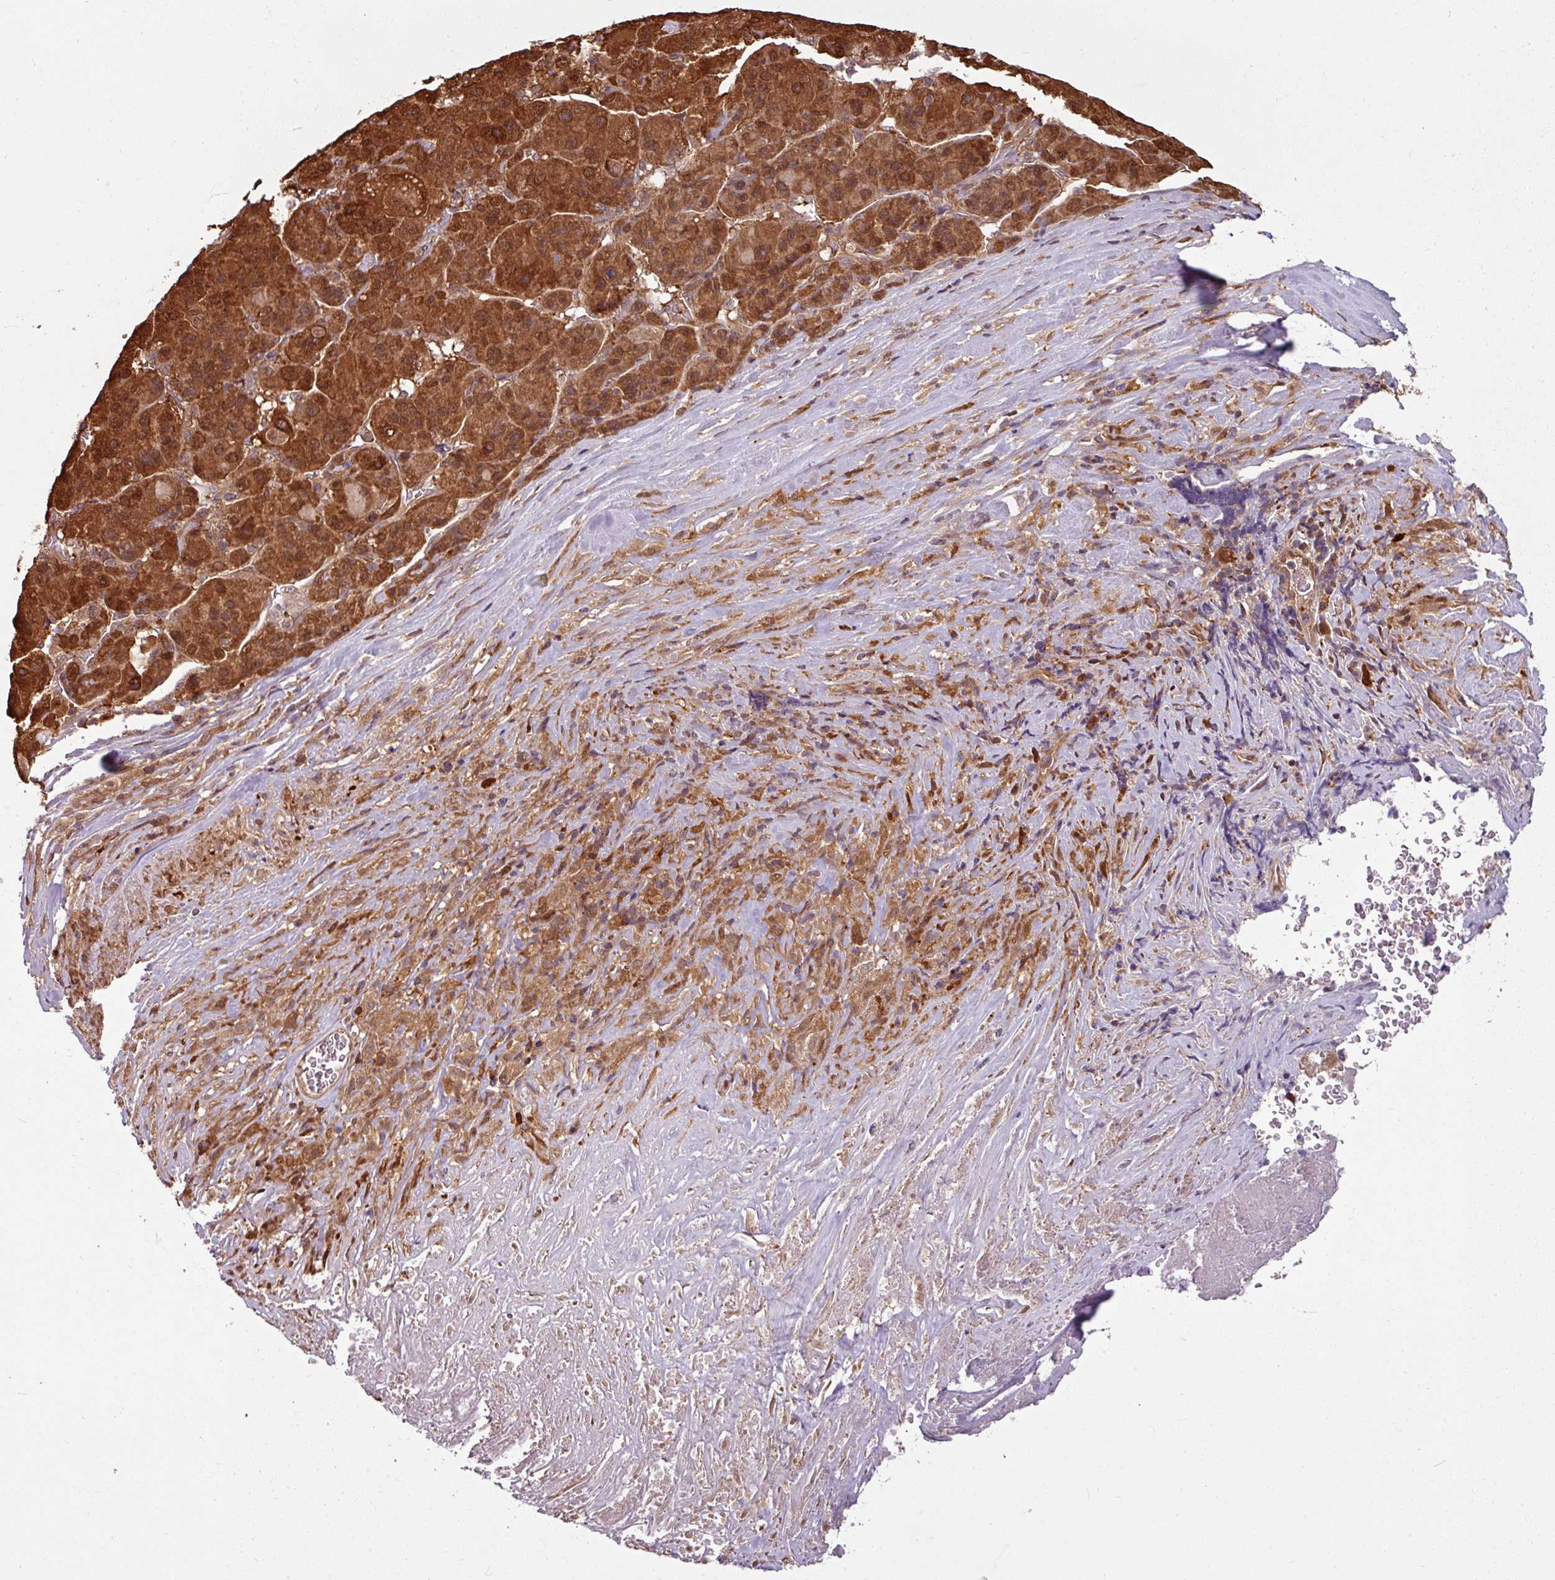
{"staining": {"intensity": "strong", "quantity": ">75%", "location": "cytoplasmic/membranous,nuclear"}, "tissue": "liver cancer", "cell_type": "Tumor cells", "image_type": "cancer", "snomed": [{"axis": "morphology", "description": "Carcinoma, Hepatocellular, NOS"}, {"axis": "topography", "description": "Liver"}], "caption": "Immunohistochemical staining of liver hepatocellular carcinoma demonstrates high levels of strong cytoplasmic/membranous and nuclear protein staining in approximately >75% of tumor cells. Immunohistochemistry stains the protein of interest in brown and the nuclei are stained blue.", "gene": "KCTD11", "patient": {"sex": "male", "age": 76}}